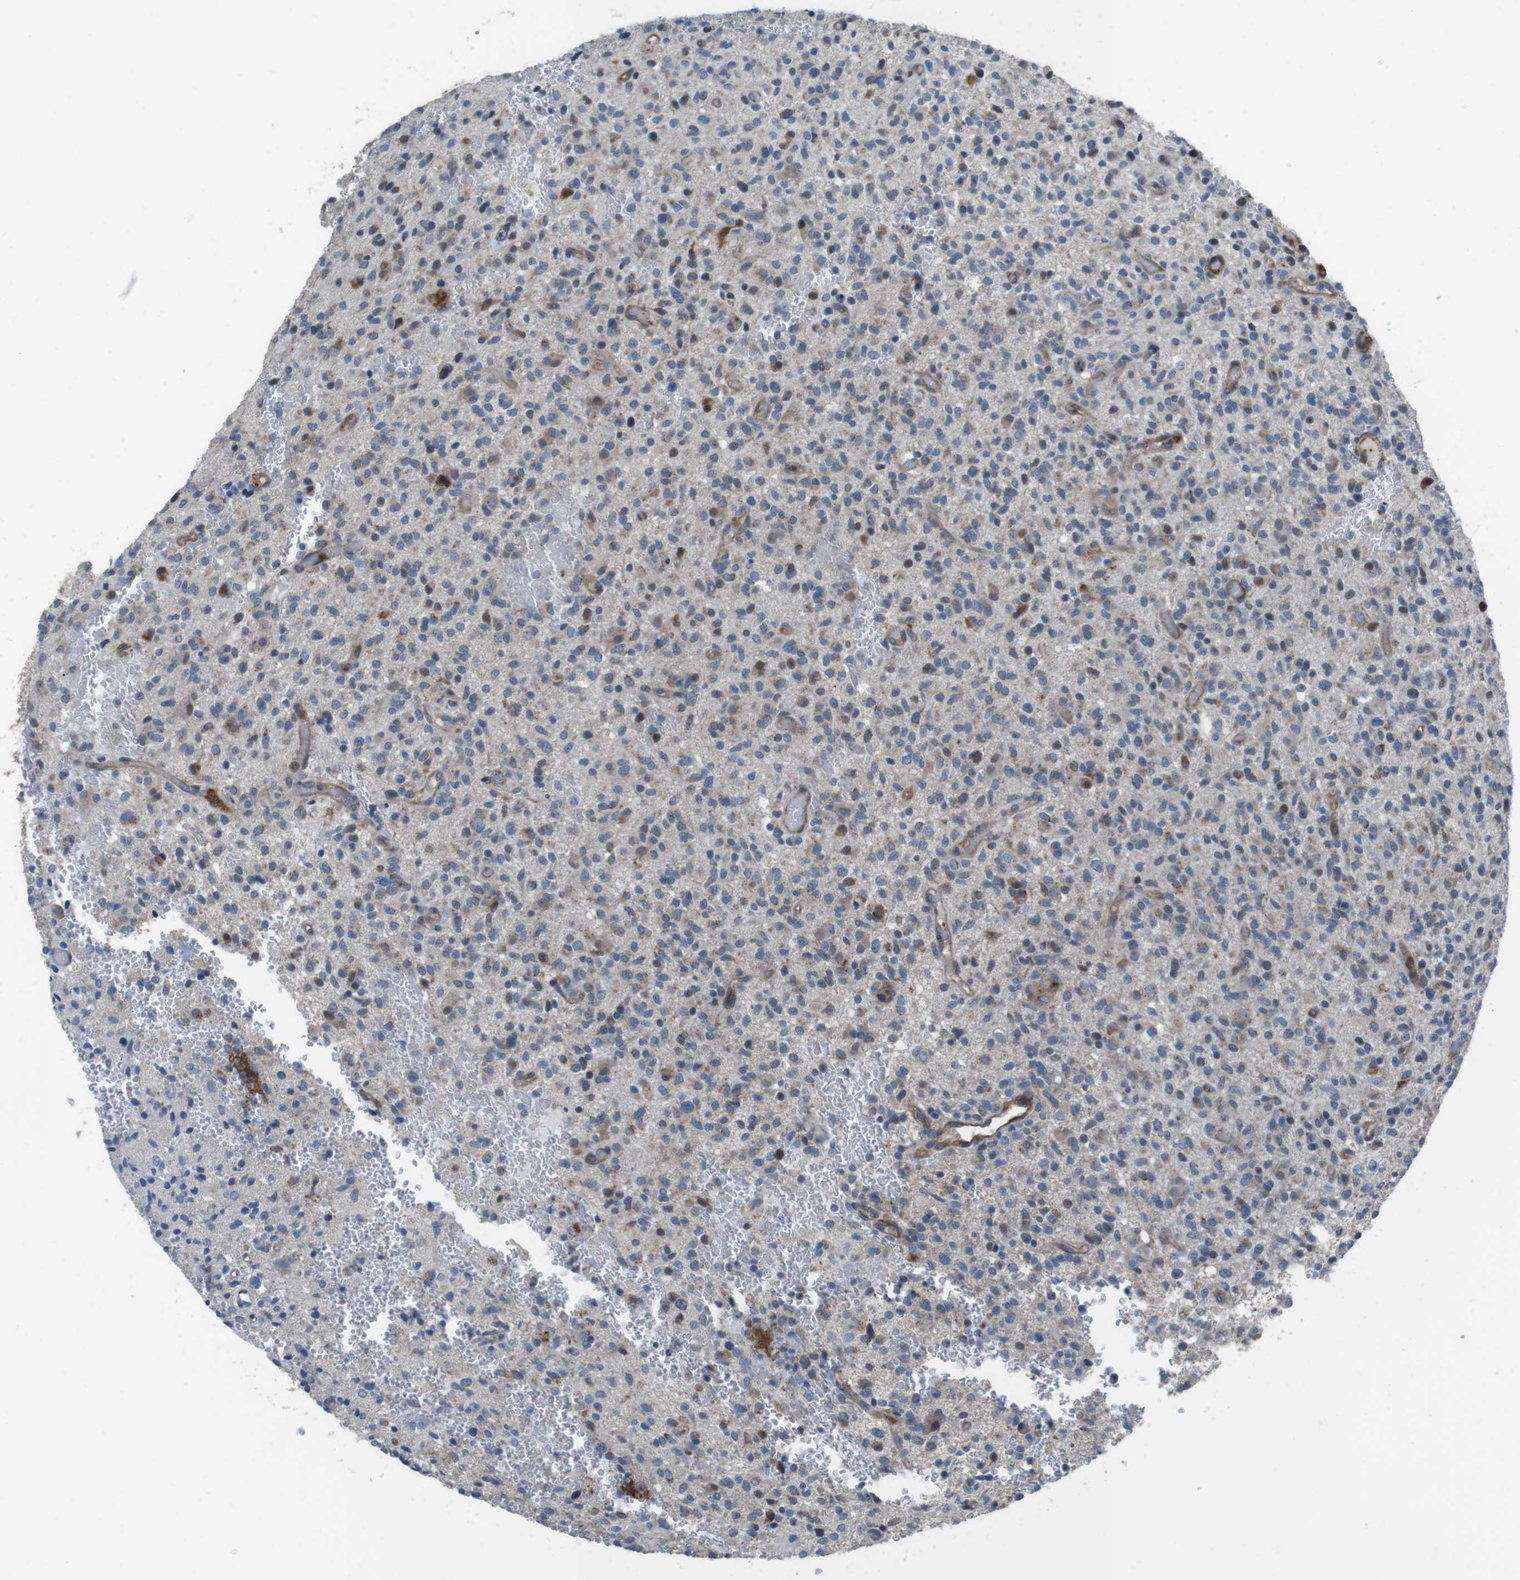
{"staining": {"intensity": "weak", "quantity": "25%-75%", "location": "cytoplasmic/membranous"}, "tissue": "glioma", "cell_type": "Tumor cells", "image_type": "cancer", "snomed": [{"axis": "morphology", "description": "Glioma, malignant, High grade"}, {"axis": "topography", "description": "Brain"}], "caption": "This histopathology image demonstrates malignant high-grade glioma stained with IHC to label a protein in brown. The cytoplasmic/membranous of tumor cells show weak positivity for the protein. Nuclei are counter-stained blue.", "gene": "FAM174B", "patient": {"sex": "male", "age": 71}}